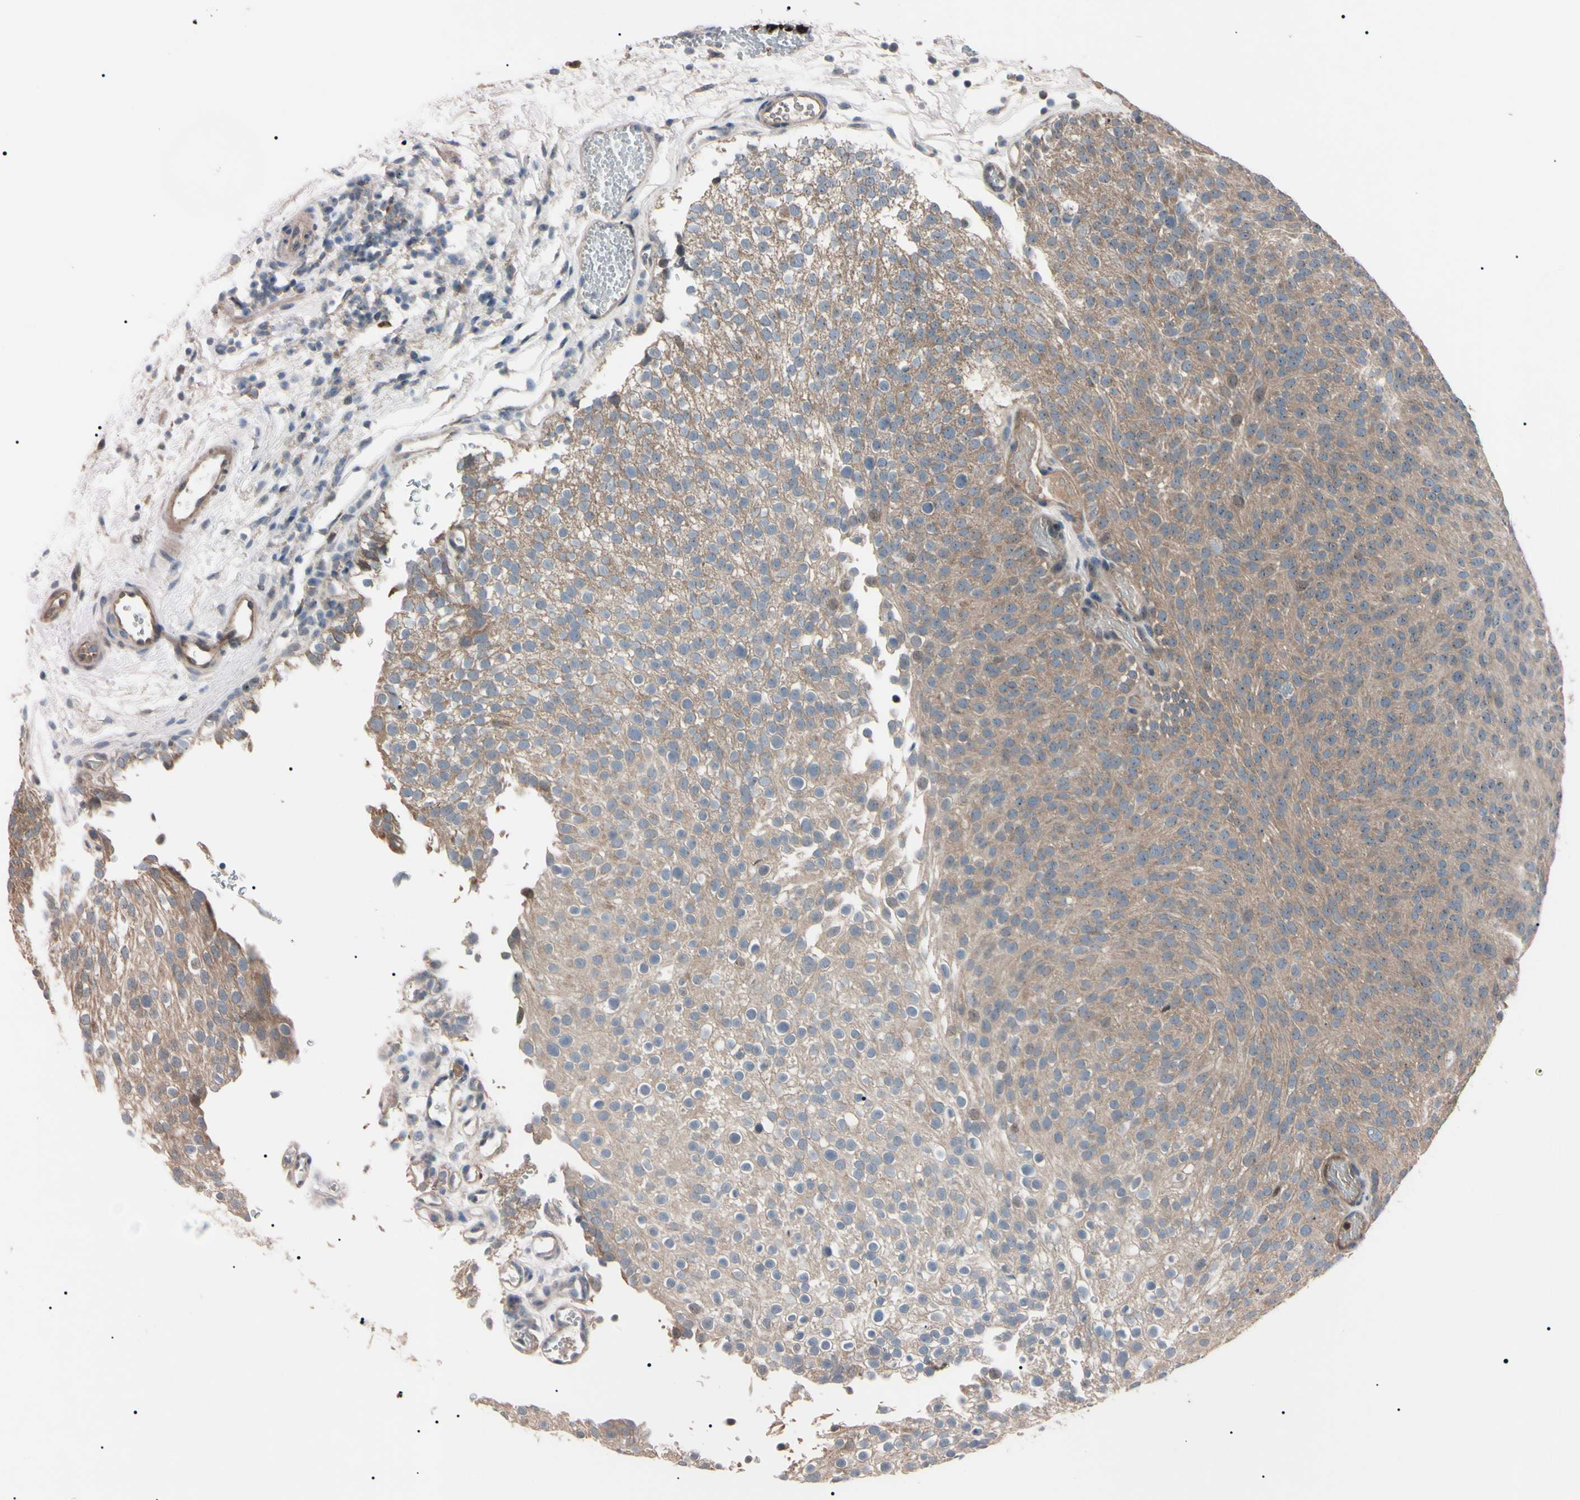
{"staining": {"intensity": "weak", "quantity": ">75%", "location": "cytoplasmic/membranous"}, "tissue": "urothelial cancer", "cell_type": "Tumor cells", "image_type": "cancer", "snomed": [{"axis": "morphology", "description": "Urothelial carcinoma, Low grade"}, {"axis": "topography", "description": "Urinary bladder"}], "caption": "Immunohistochemical staining of human urothelial carcinoma (low-grade) shows low levels of weak cytoplasmic/membranous protein positivity in about >75% of tumor cells.", "gene": "TRAF5", "patient": {"sex": "male", "age": 78}}